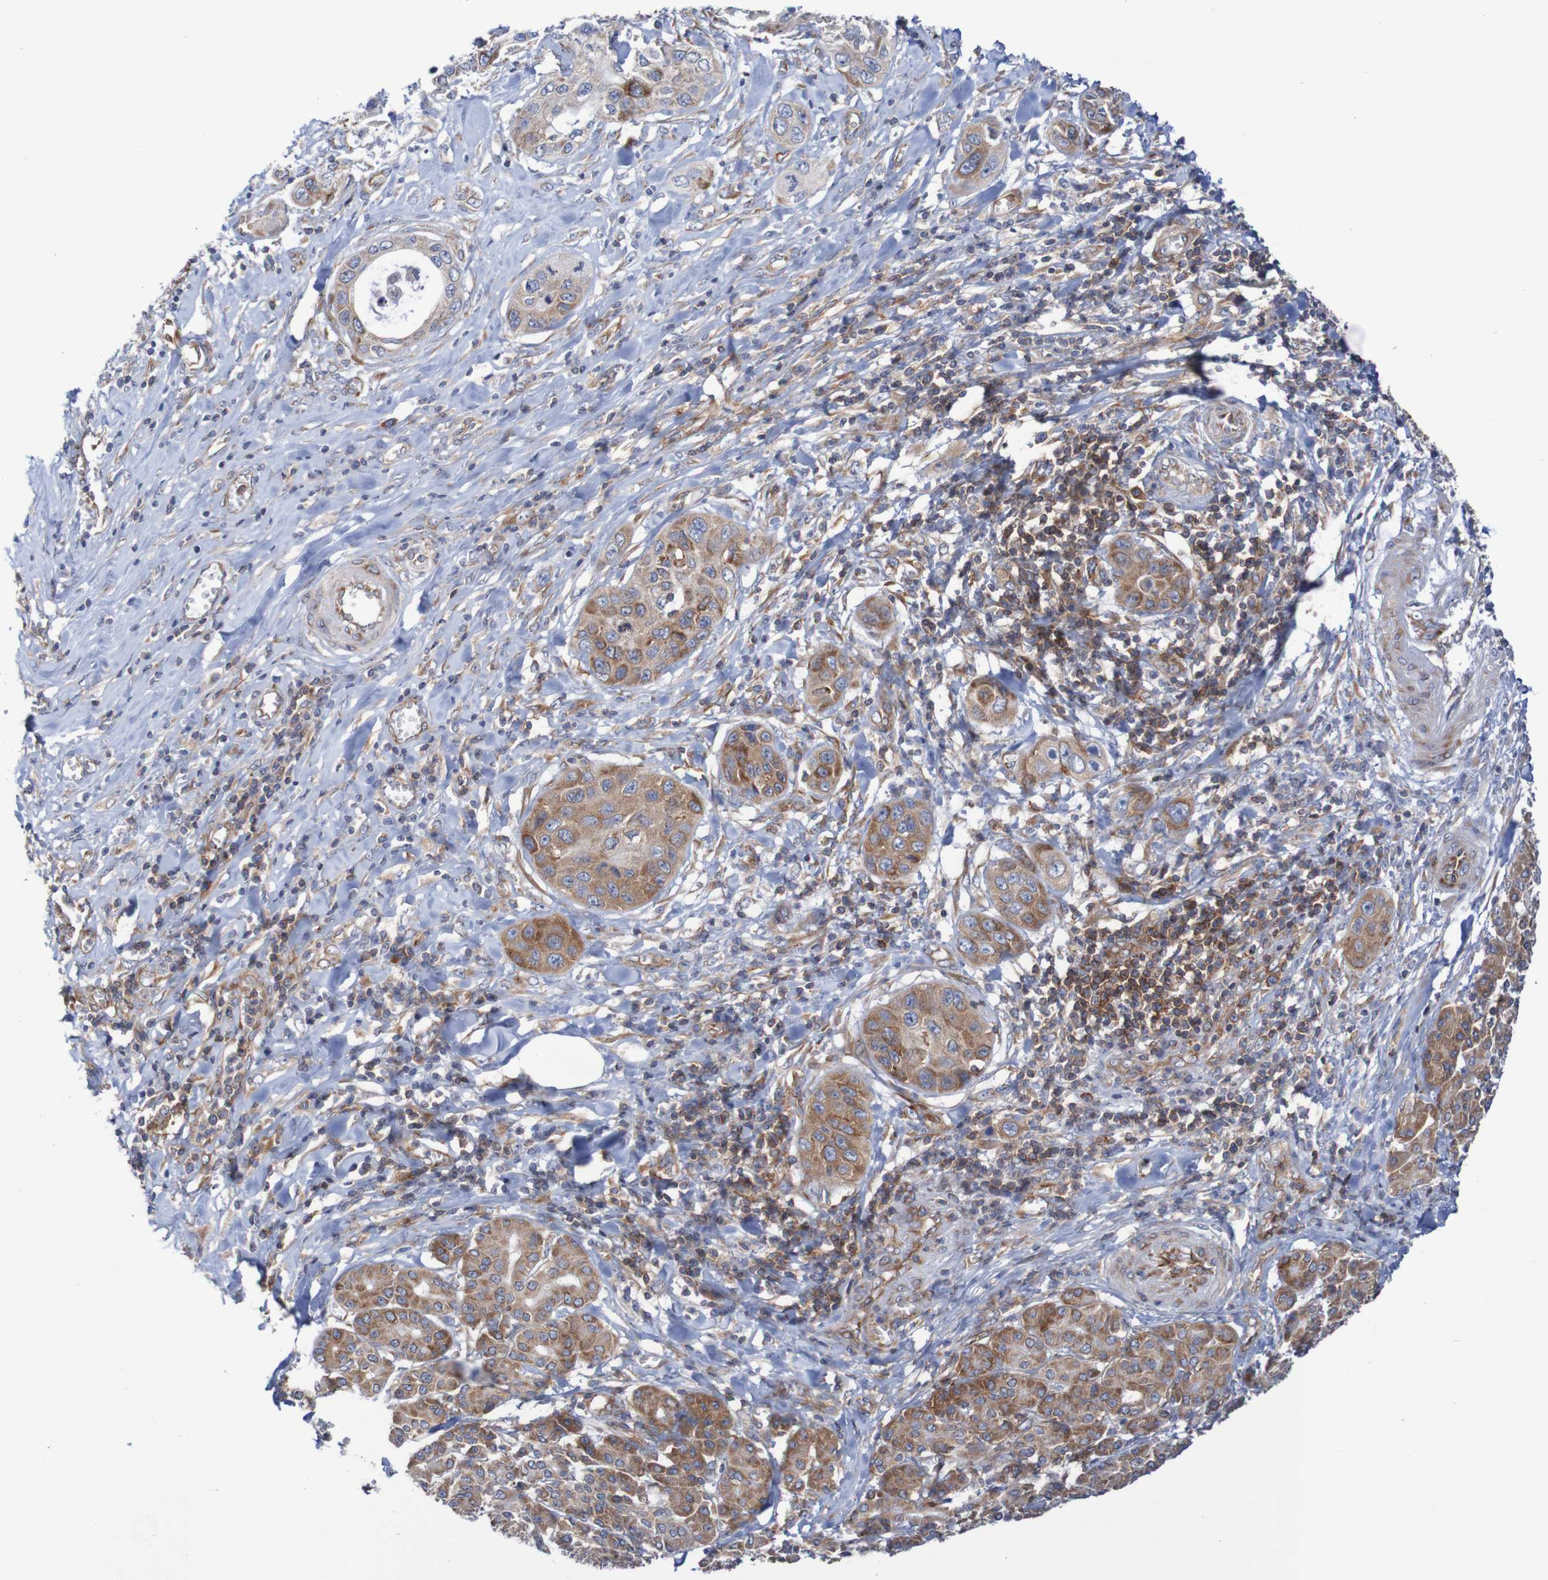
{"staining": {"intensity": "moderate", "quantity": ">75%", "location": "cytoplasmic/membranous"}, "tissue": "pancreatic cancer", "cell_type": "Tumor cells", "image_type": "cancer", "snomed": [{"axis": "morphology", "description": "Adenocarcinoma, NOS"}, {"axis": "topography", "description": "Pancreas"}], "caption": "Immunohistochemical staining of human adenocarcinoma (pancreatic) reveals moderate cytoplasmic/membranous protein positivity in about >75% of tumor cells.", "gene": "FXR2", "patient": {"sex": "female", "age": 70}}